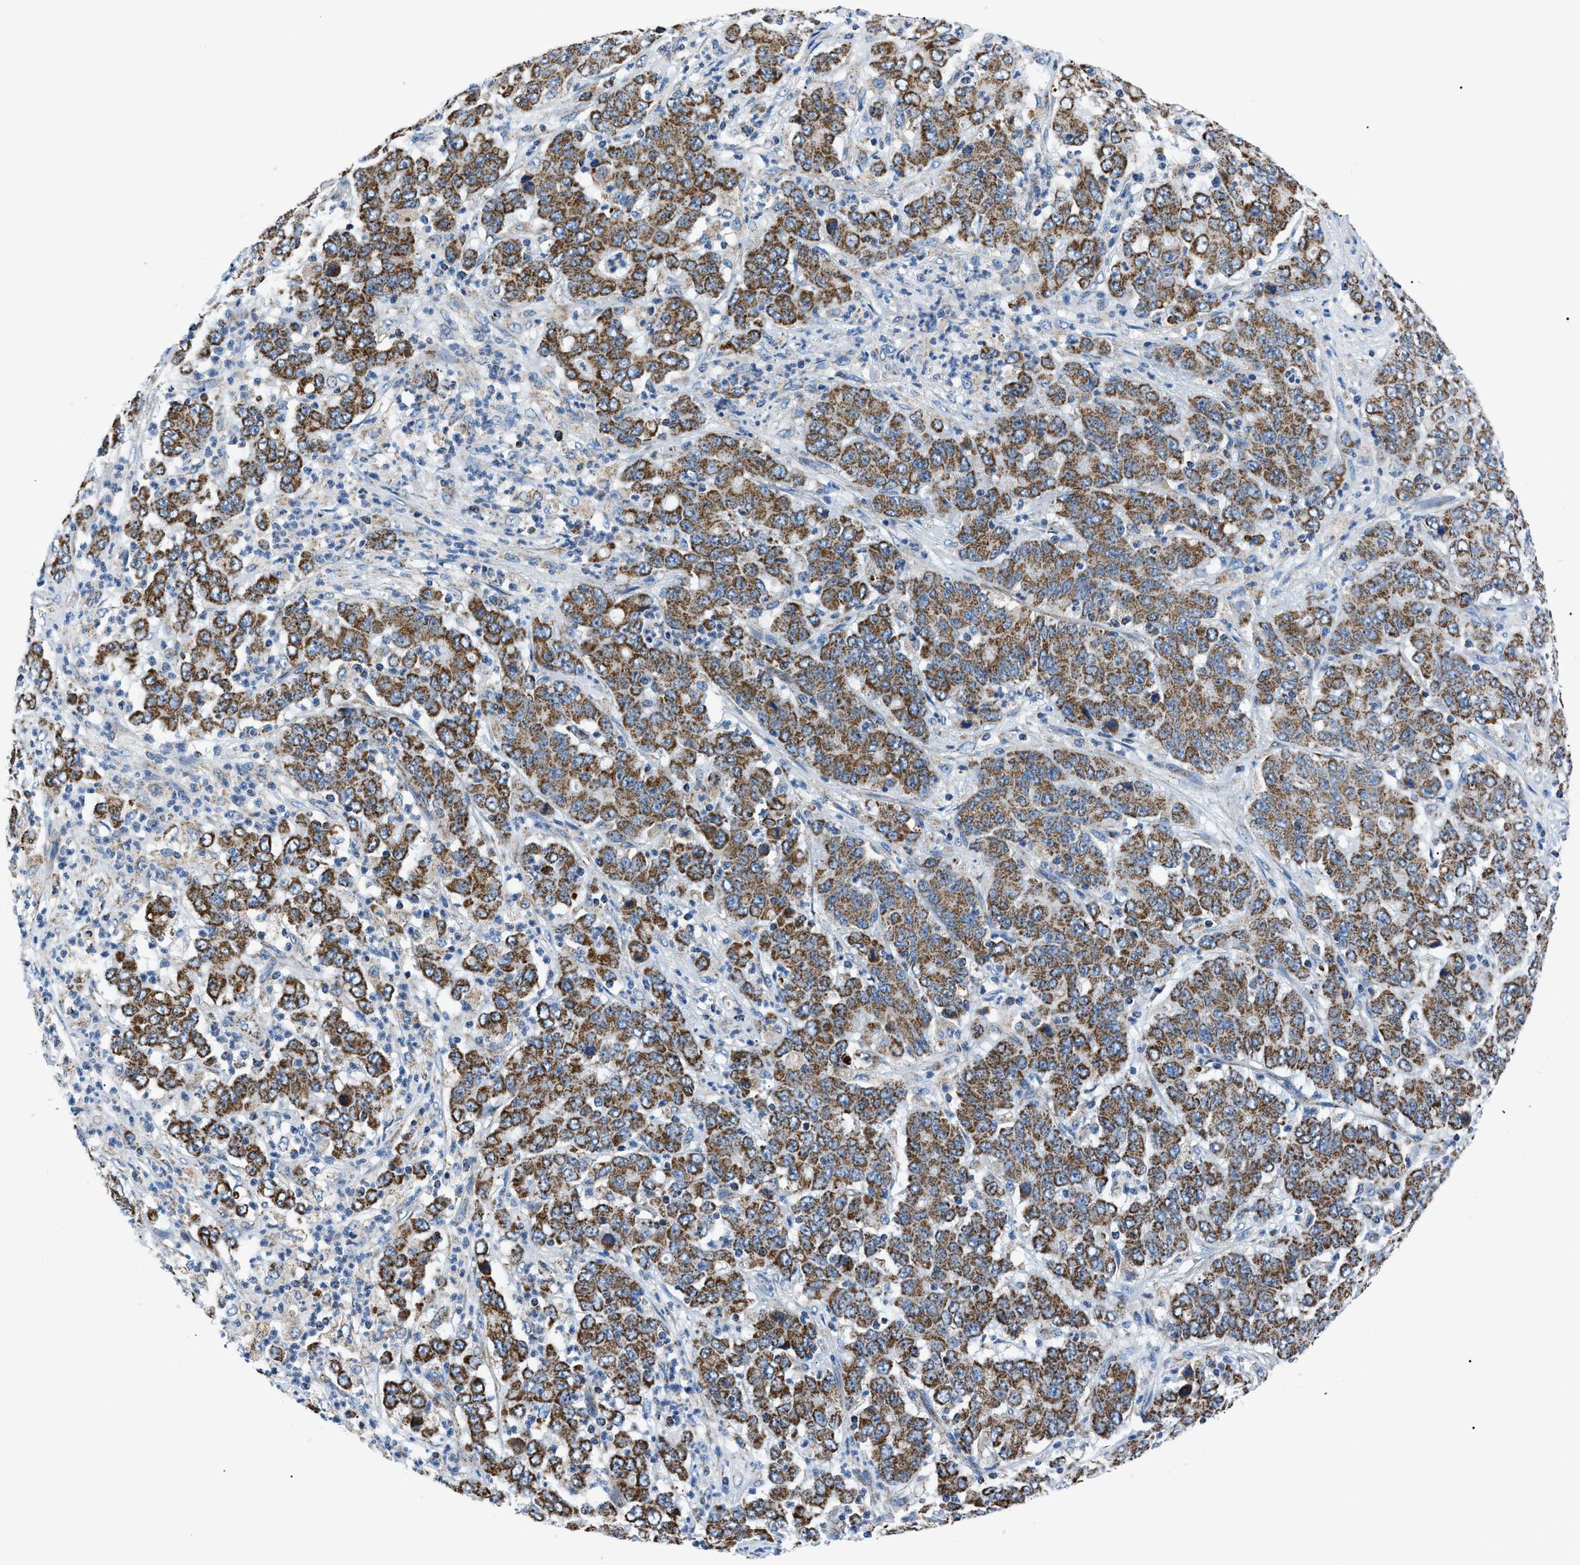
{"staining": {"intensity": "strong", "quantity": ">75%", "location": "cytoplasmic/membranous"}, "tissue": "stomach cancer", "cell_type": "Tumor cells", "image_type": "cancer", "snomed": [{"axis": "morphology", "description": "Adenocarcinoma, NOS"}, {"axis": "topography", "description": "Stomach, lower"}], "caption": "Stomach cancer (adenocarcinoma) stained with DAB (3,3'-diaminobenzidine) IHC displays high levels of strong cytoplasmic/membranous expression in about >75% of tumor cells.", "gene": "PHB2", "patient": {"sex": "female", "age": 71}}